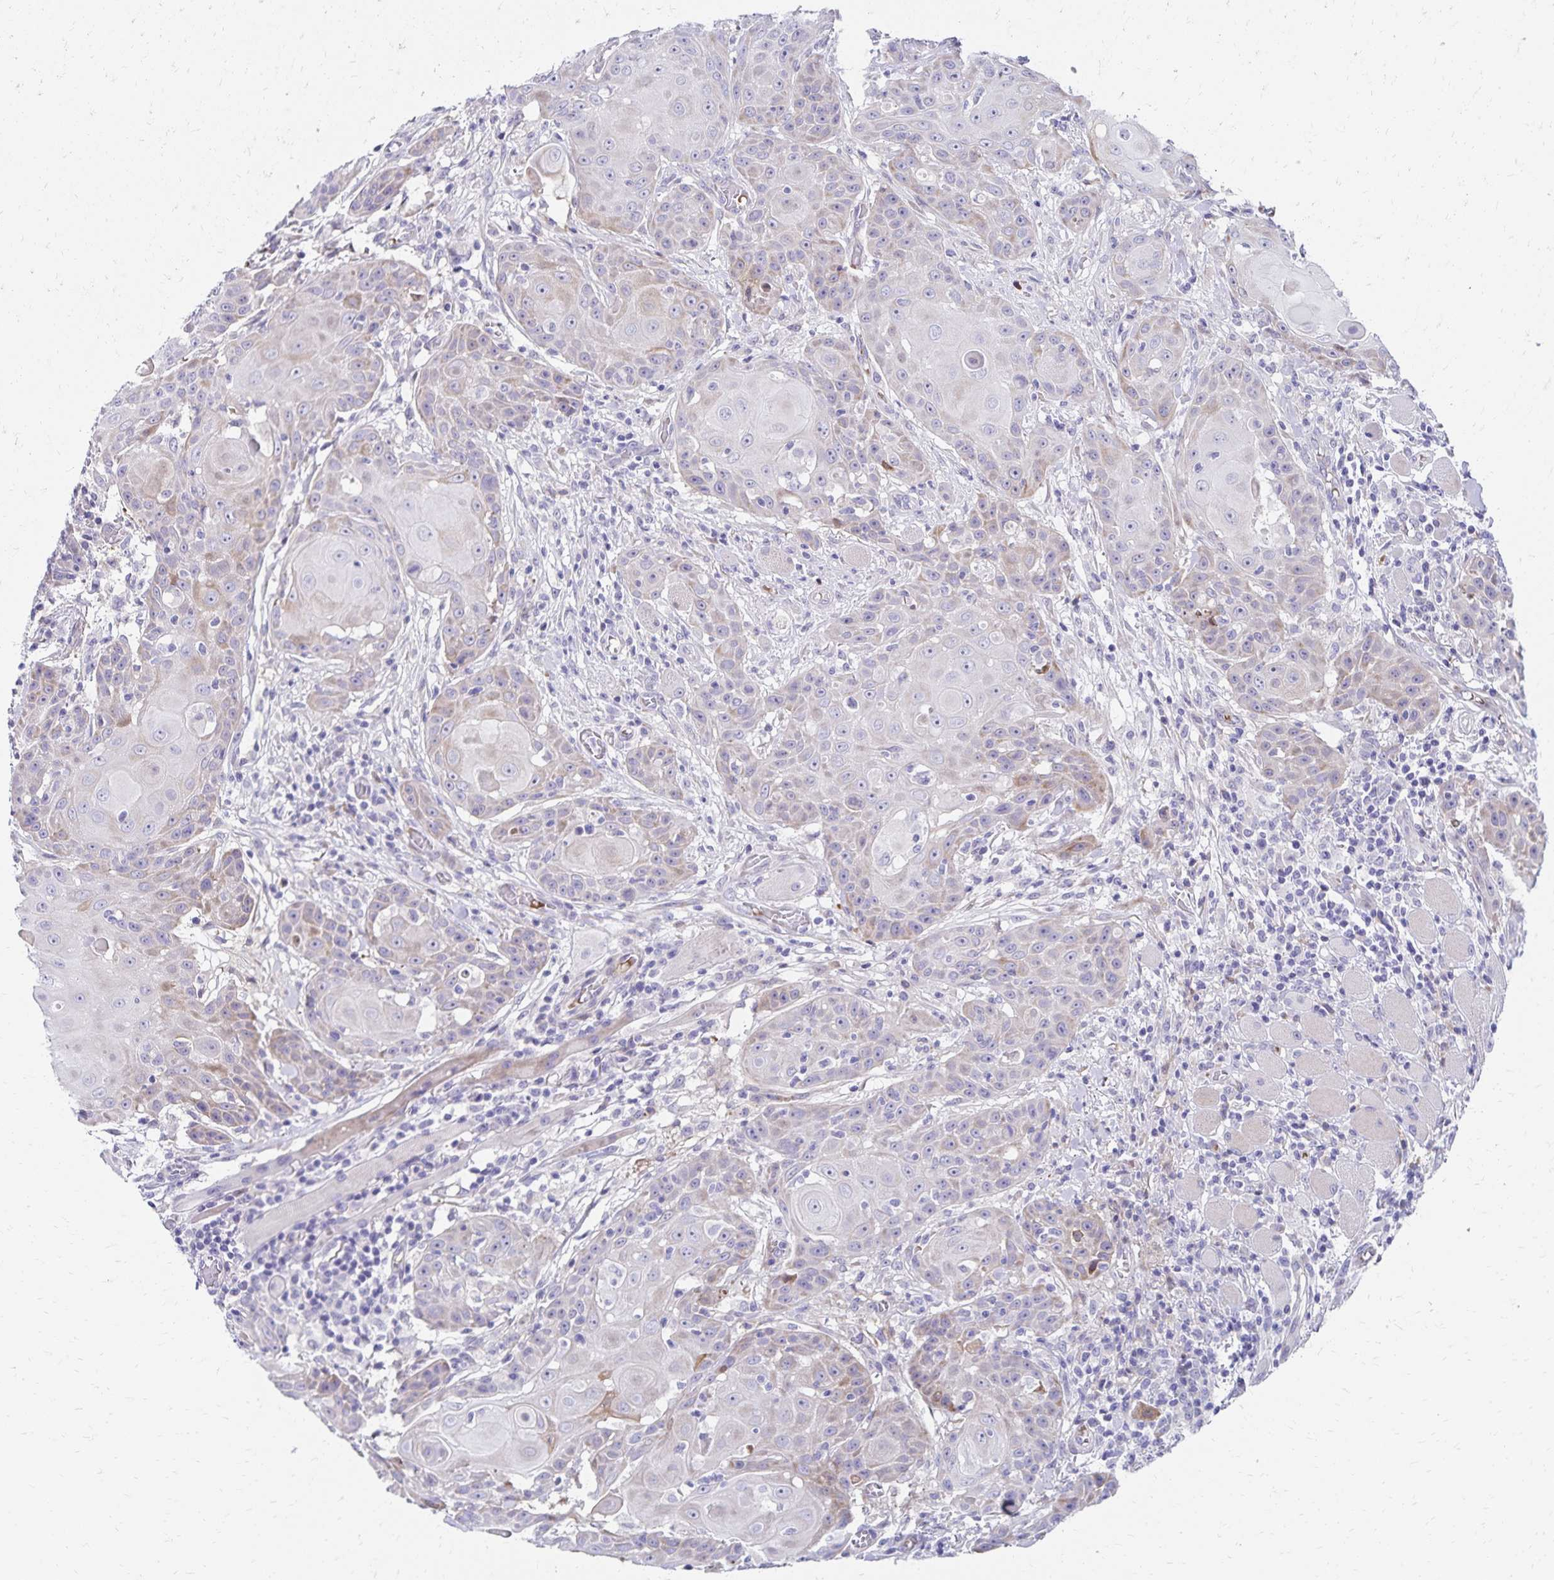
{"staining": {"intensity": "weak", "quantity": "<25%", "location": "cytoplasmic/membranous"}, "tissue": "head and neck cancer", "cell_type": "Tumor cells", "image_type": "cancer", "snomed": [{"axis": "morphology", "description": "Normal tissue, NOS"}, {"axis": "morphology", "description": "Squamous cell carcinoma, NOS"}, {"axis": "topography", "description": "Oral tissue"}, {"axis": "topography", "description": "Head-Neck"}], "caption": "There is no significant expression in tumor cells of squamous cell carcinoma (head and neck).", "gene": "NECAP1", "patient": {"sex": "female", "age": 55}}